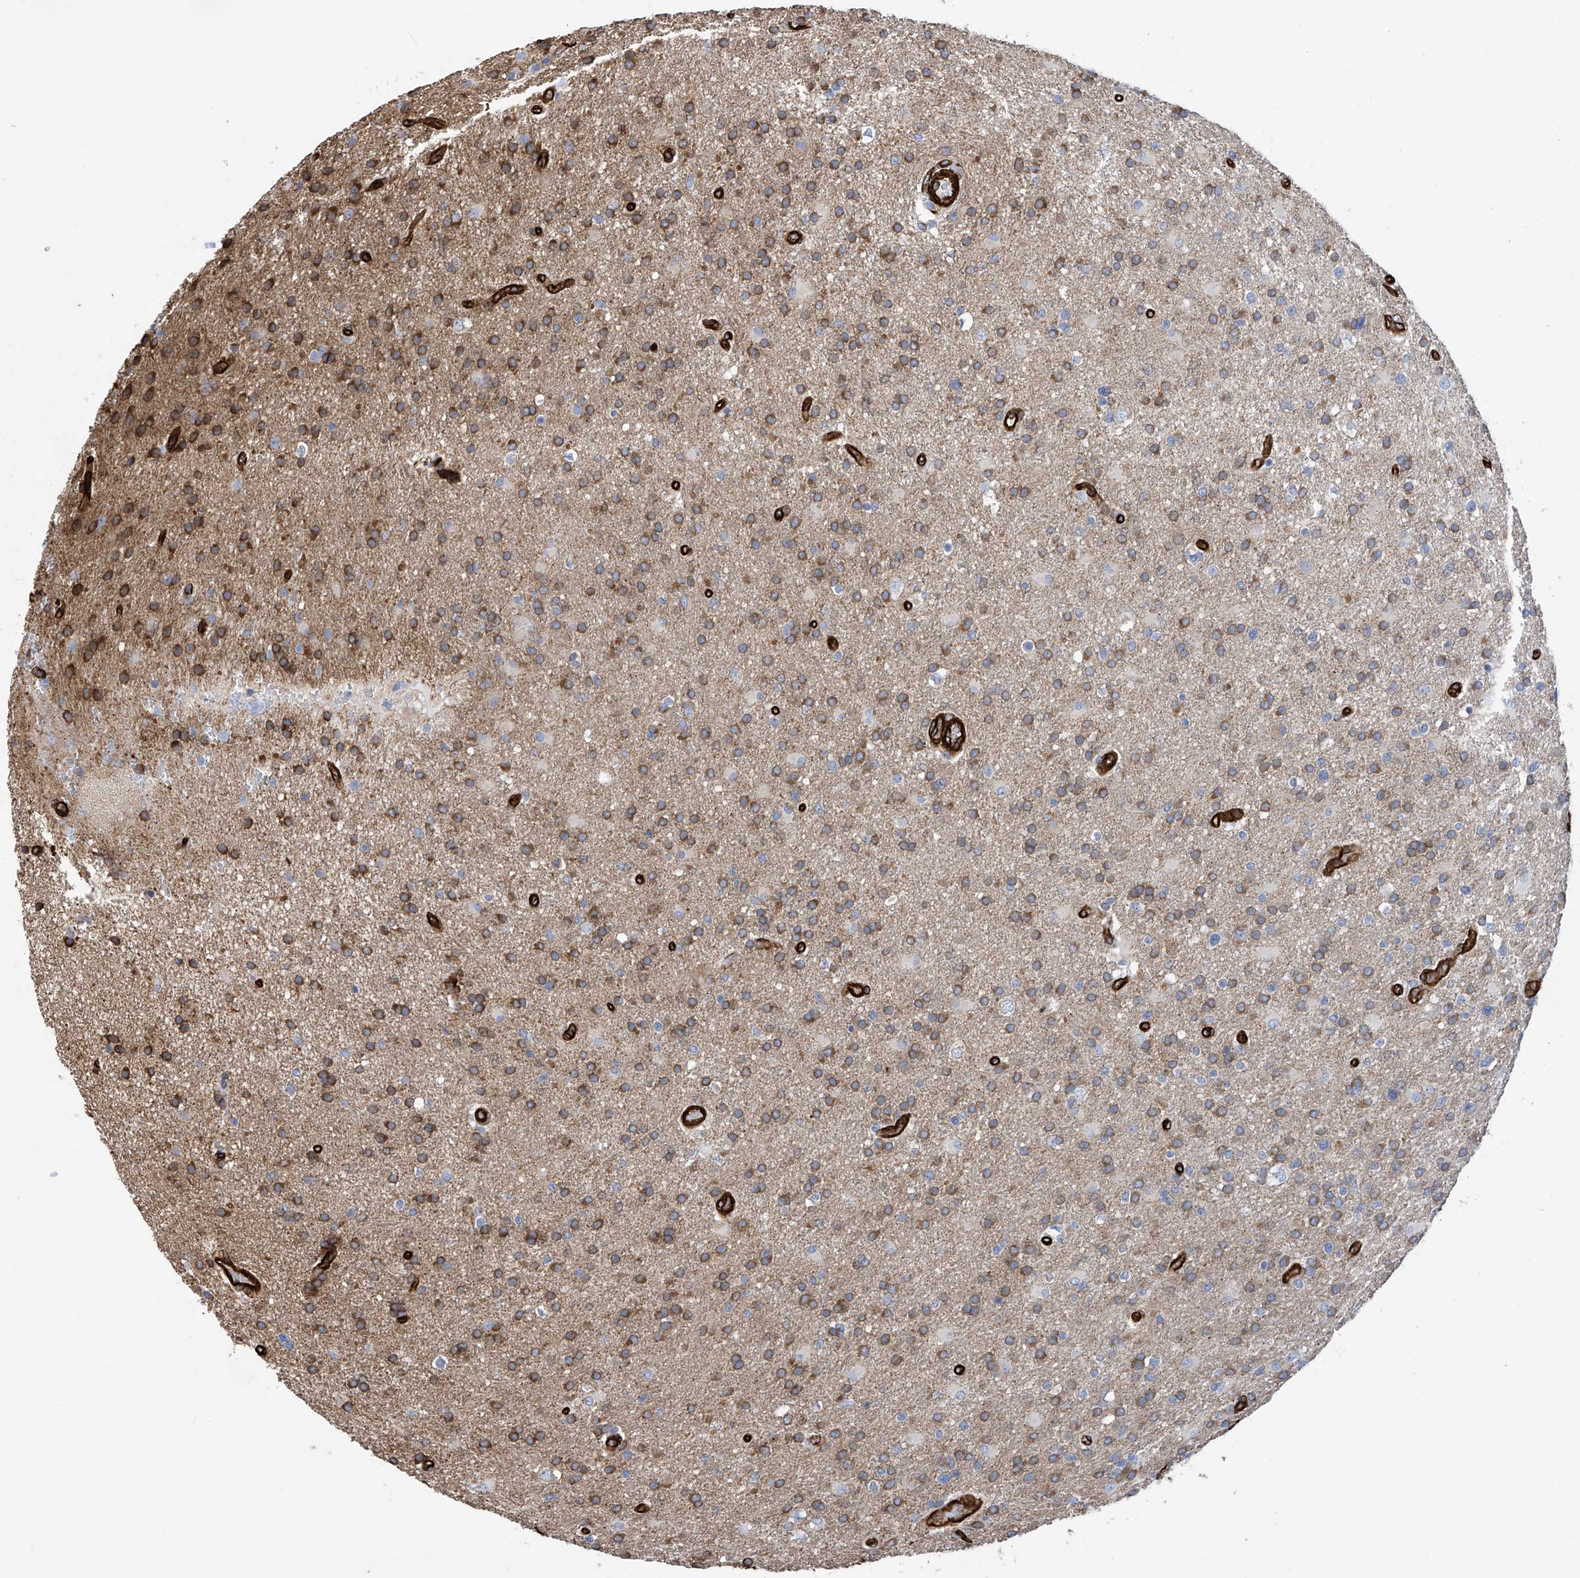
{"staining": {"intensity": "moderate", "quantity": ">75%", "location": "cytoplasmic/membranous"}, "tissue": "glioma", "cell_type": "Tumor cells", "image_type": "cancer", "snomed": [{"axis": "morphology", "description": "Glioma, malignant, High grade"}, {"axis": "topography", "description": "Brain"}], "caption": "Tumor cells exhibit medium levels of moderate cytoplasmic/membranous staining in about >75% of cells in glioma. (Stains: DAB (3,3'-diaminobenzidine) in brown, nuclei in blue, Microscopy: brightfield microscopy at high magnification).", "gene": "UBTD1", "patient": {"sex": "male", "age": 72}}